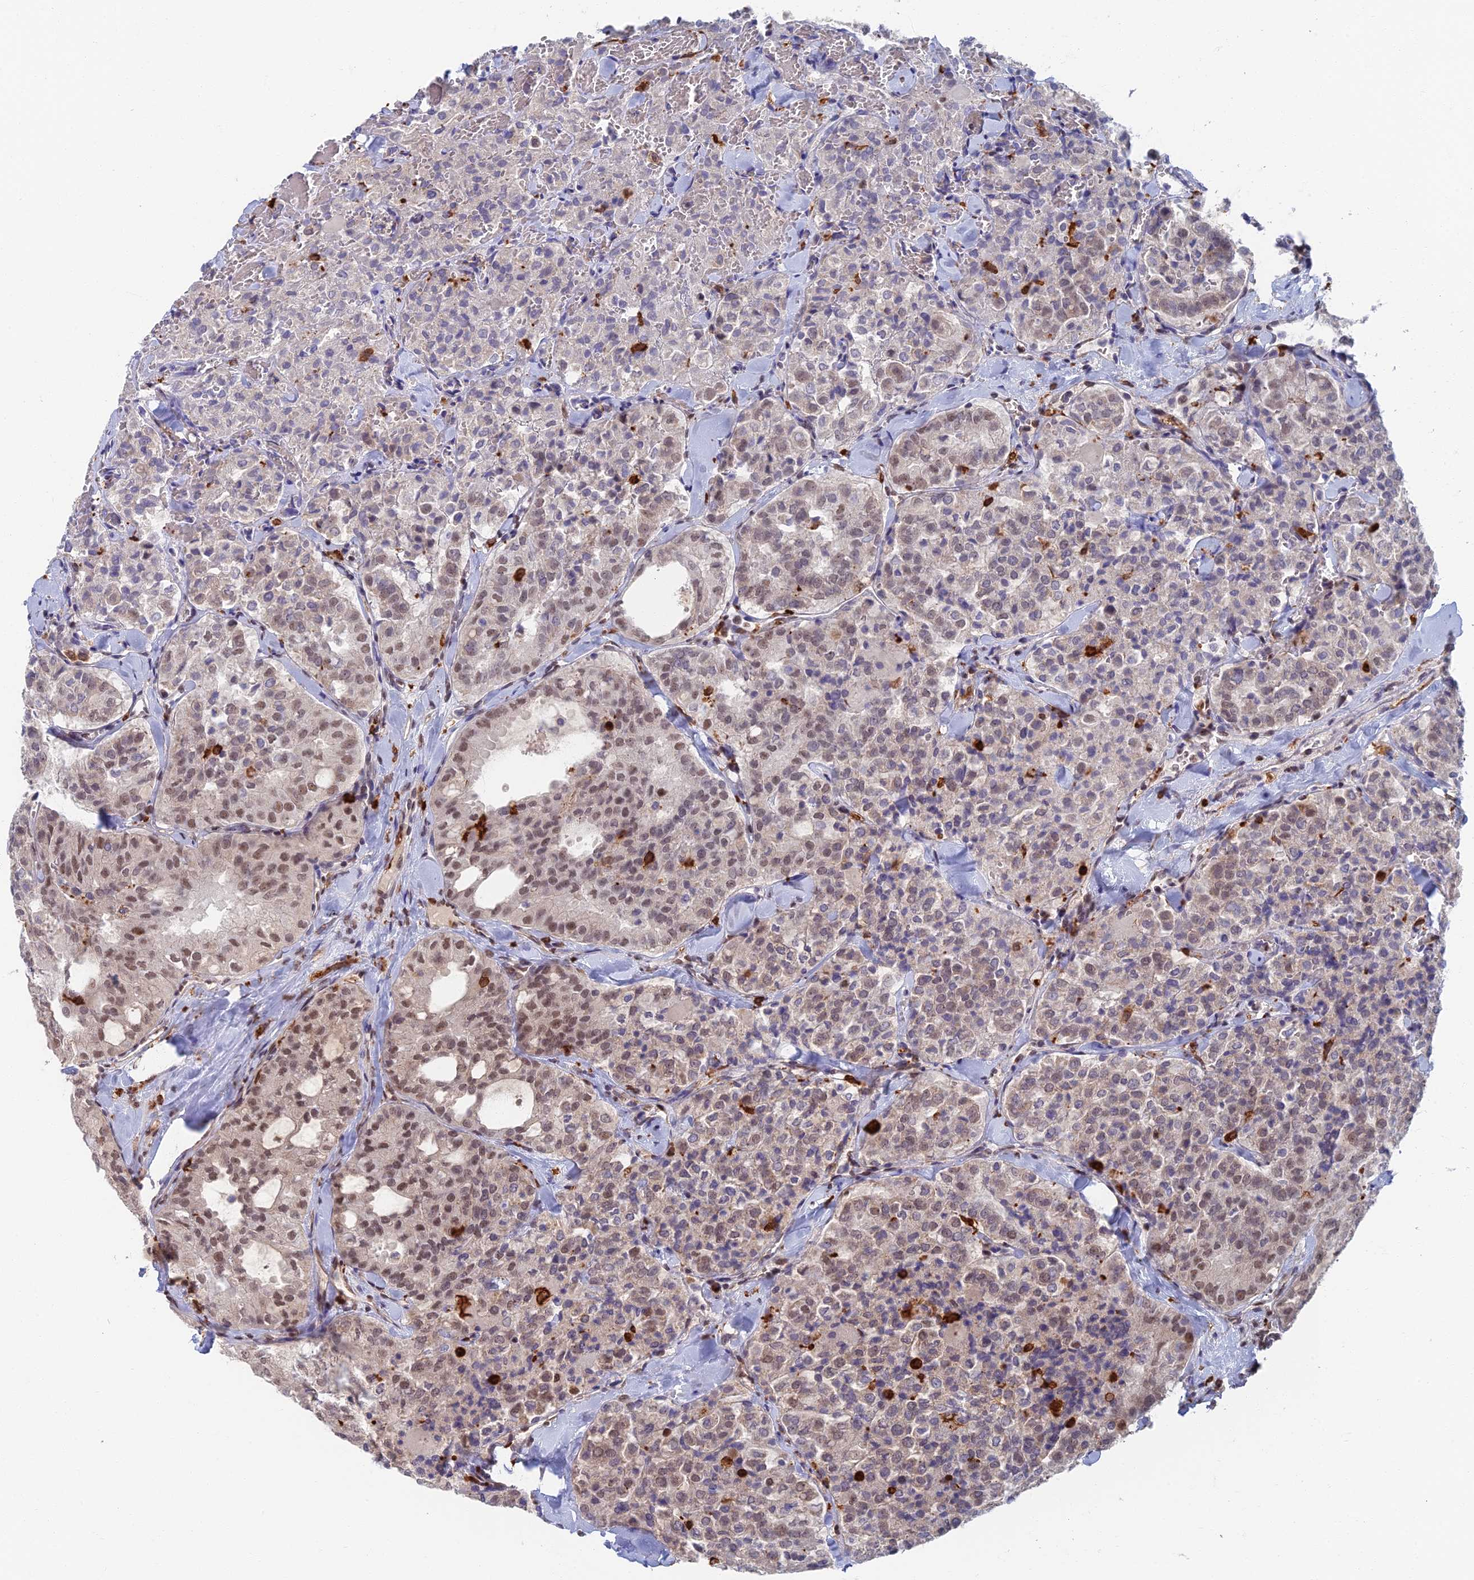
{"staining": {"intensity": "moderate", "quantity": "25%-75%", "location": "nuclear"}, "tissue": "thyroid cancer", "cell_type": "Tumor cells", "image_type": "cancer", "snomed": [{"axis": "morphology", "description": "Follicular adenoma carcinoma, NOS"}, {"axis": "topography", "description": "Thyroid gland"}], "caption": "Protein analysis of thyroid follicular adenoma carcinoma tissue displays moderate nuclear expression in about 25%-75% of tumor cells.", "gene": "GPATCH1", "patient": {"sex": "male", "age": 75}}